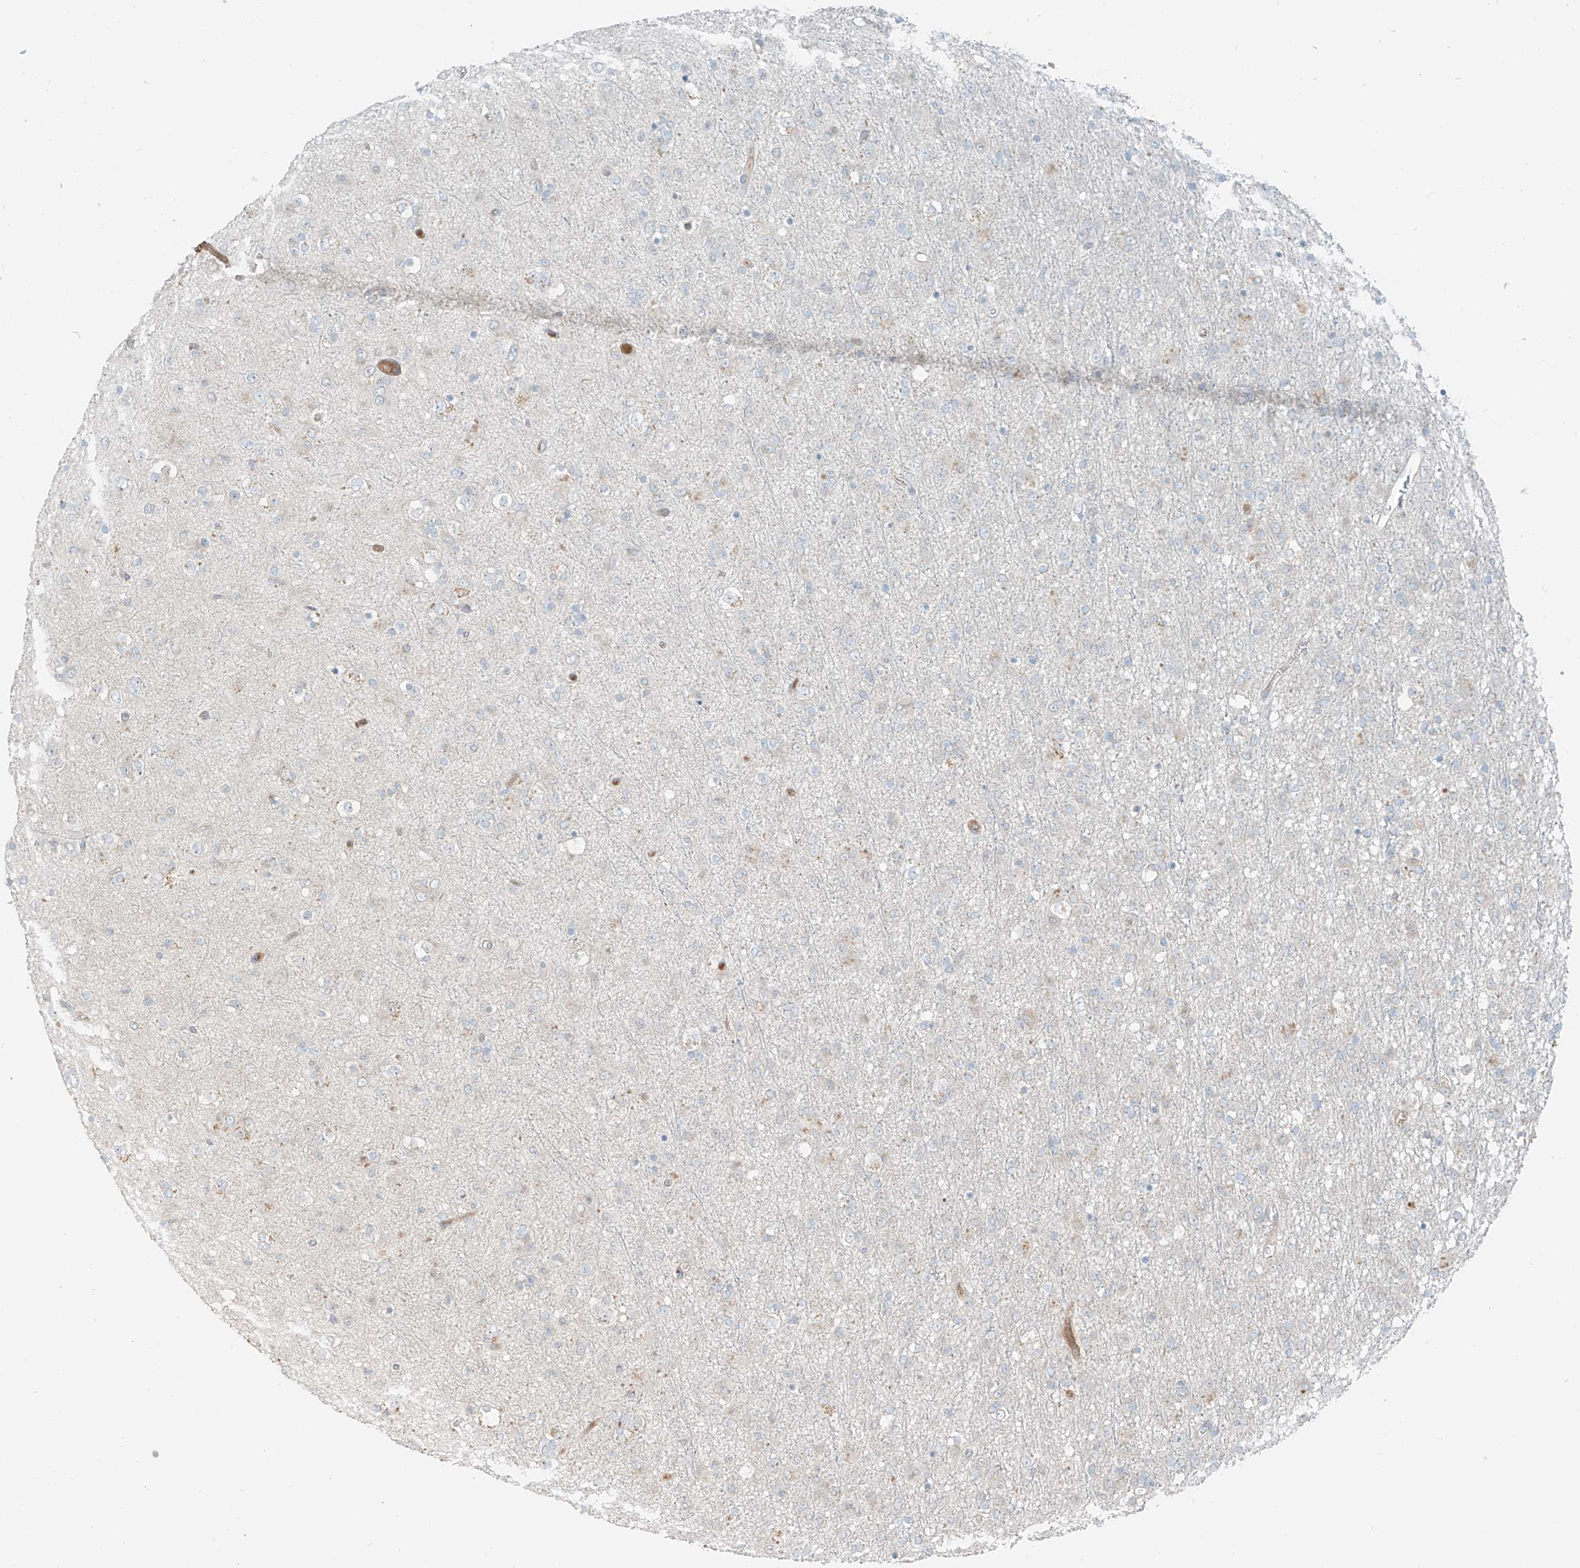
{"staining": {"intensity": "negative", "quantity": "none", "location": "none"}, "tissue": "glioma", "cell_type": "Tumor cells", "image_type": "cancer", "snomed": [{"axis": "morphology", "description": "Glioma, malignant, Low grade"}, {"axis": "topography", "description": "Brain"}], "caption": "There is no significant staining in tumor cells of malignant glioma (low-grade).", "gene": "FSTL1", "patient": {"sex": "male", "age": 65}}